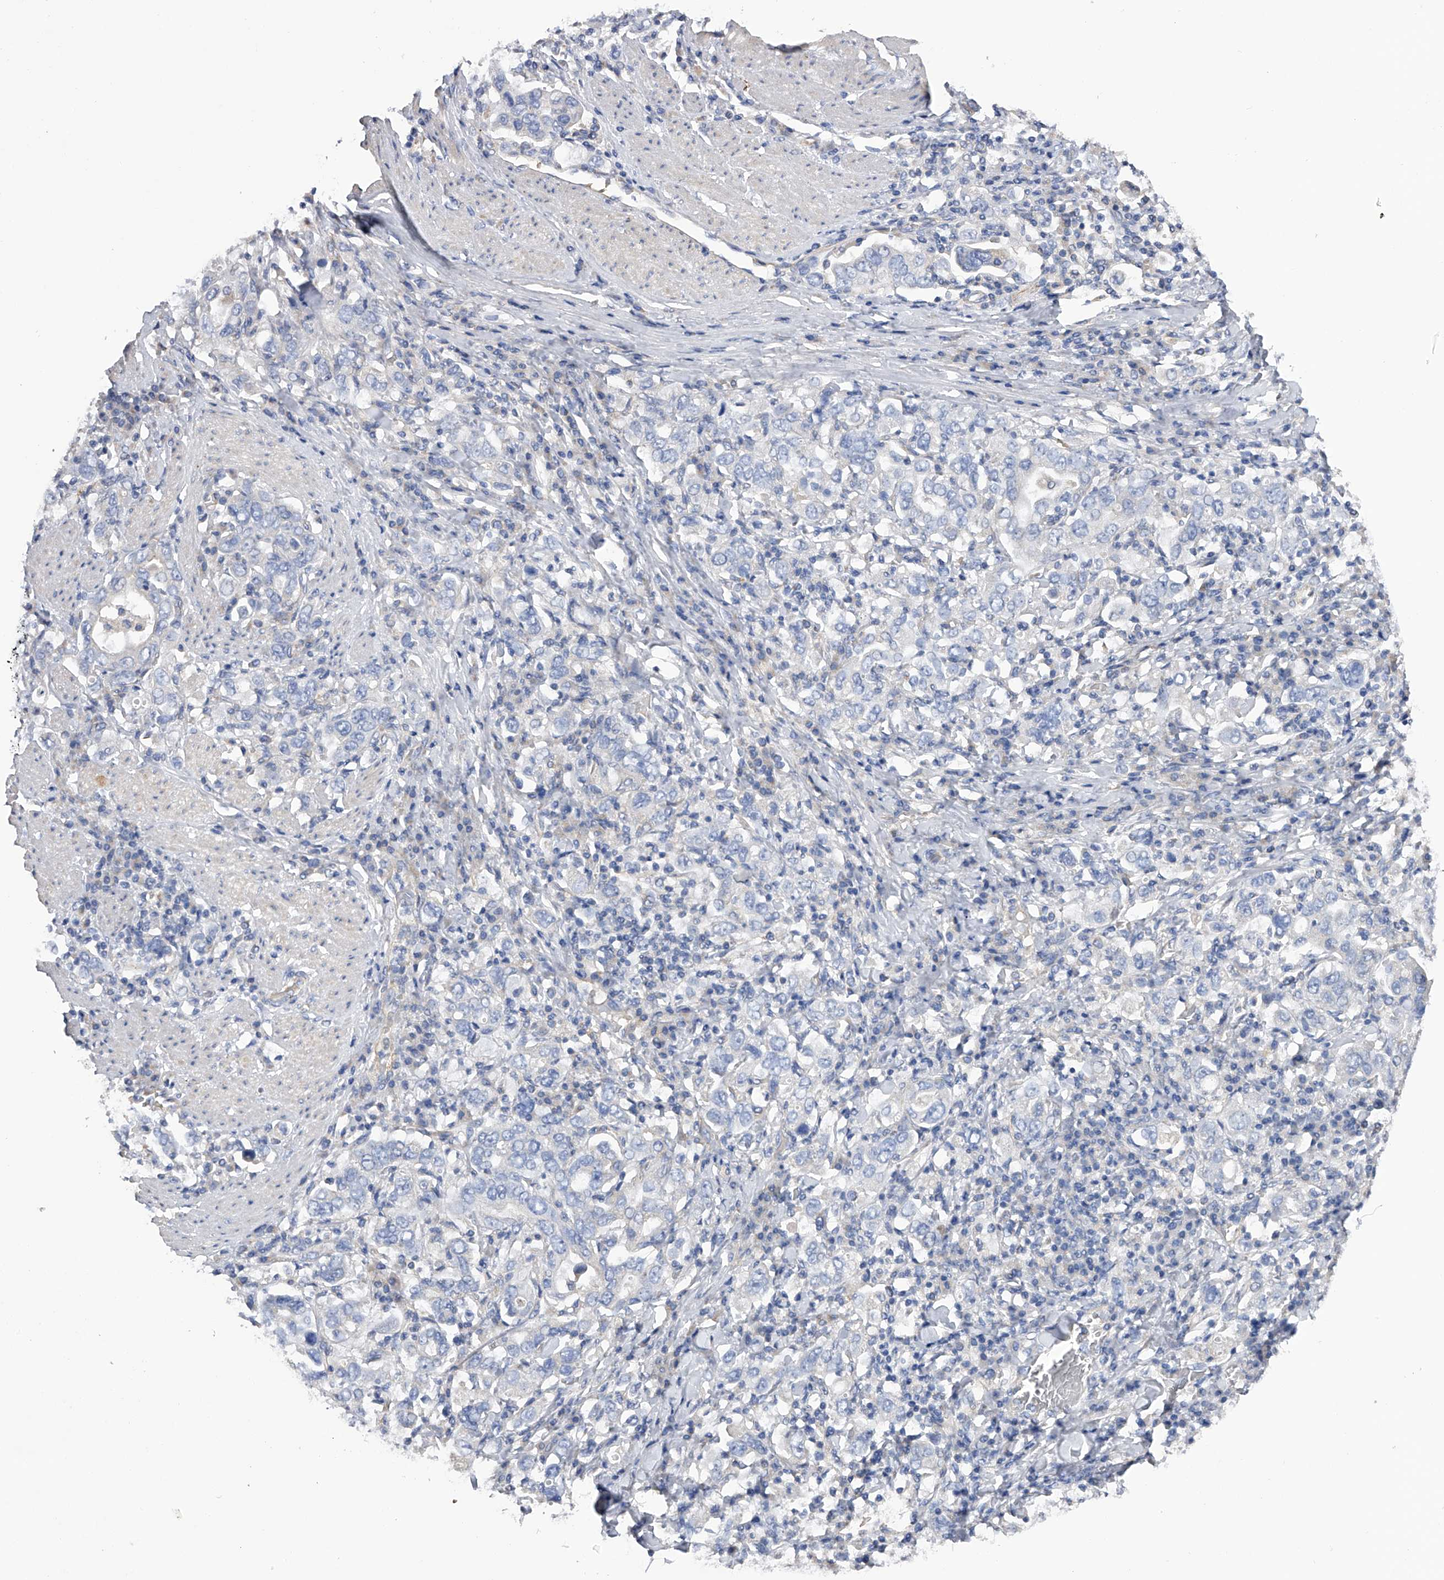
{"staining": {"intensity": "negative", "quantity": "none", "location": "none"}, "tissue": "stomach cancer", "cell_type": "Tumor cells", "image_type": "cancer", "snomed": [{"axis": "morphology", "description": "Adenocarcinoma, NOS"}, {"axis": "topography", "description": "Stomach, upper"}], "caption": "Human adenocarcinoma (stomach) stained for a protein using IHC demonstrates no expression in tumor cells.", "gene": "RWDD2A", "patient": {"sex": "male", "age": 62}}